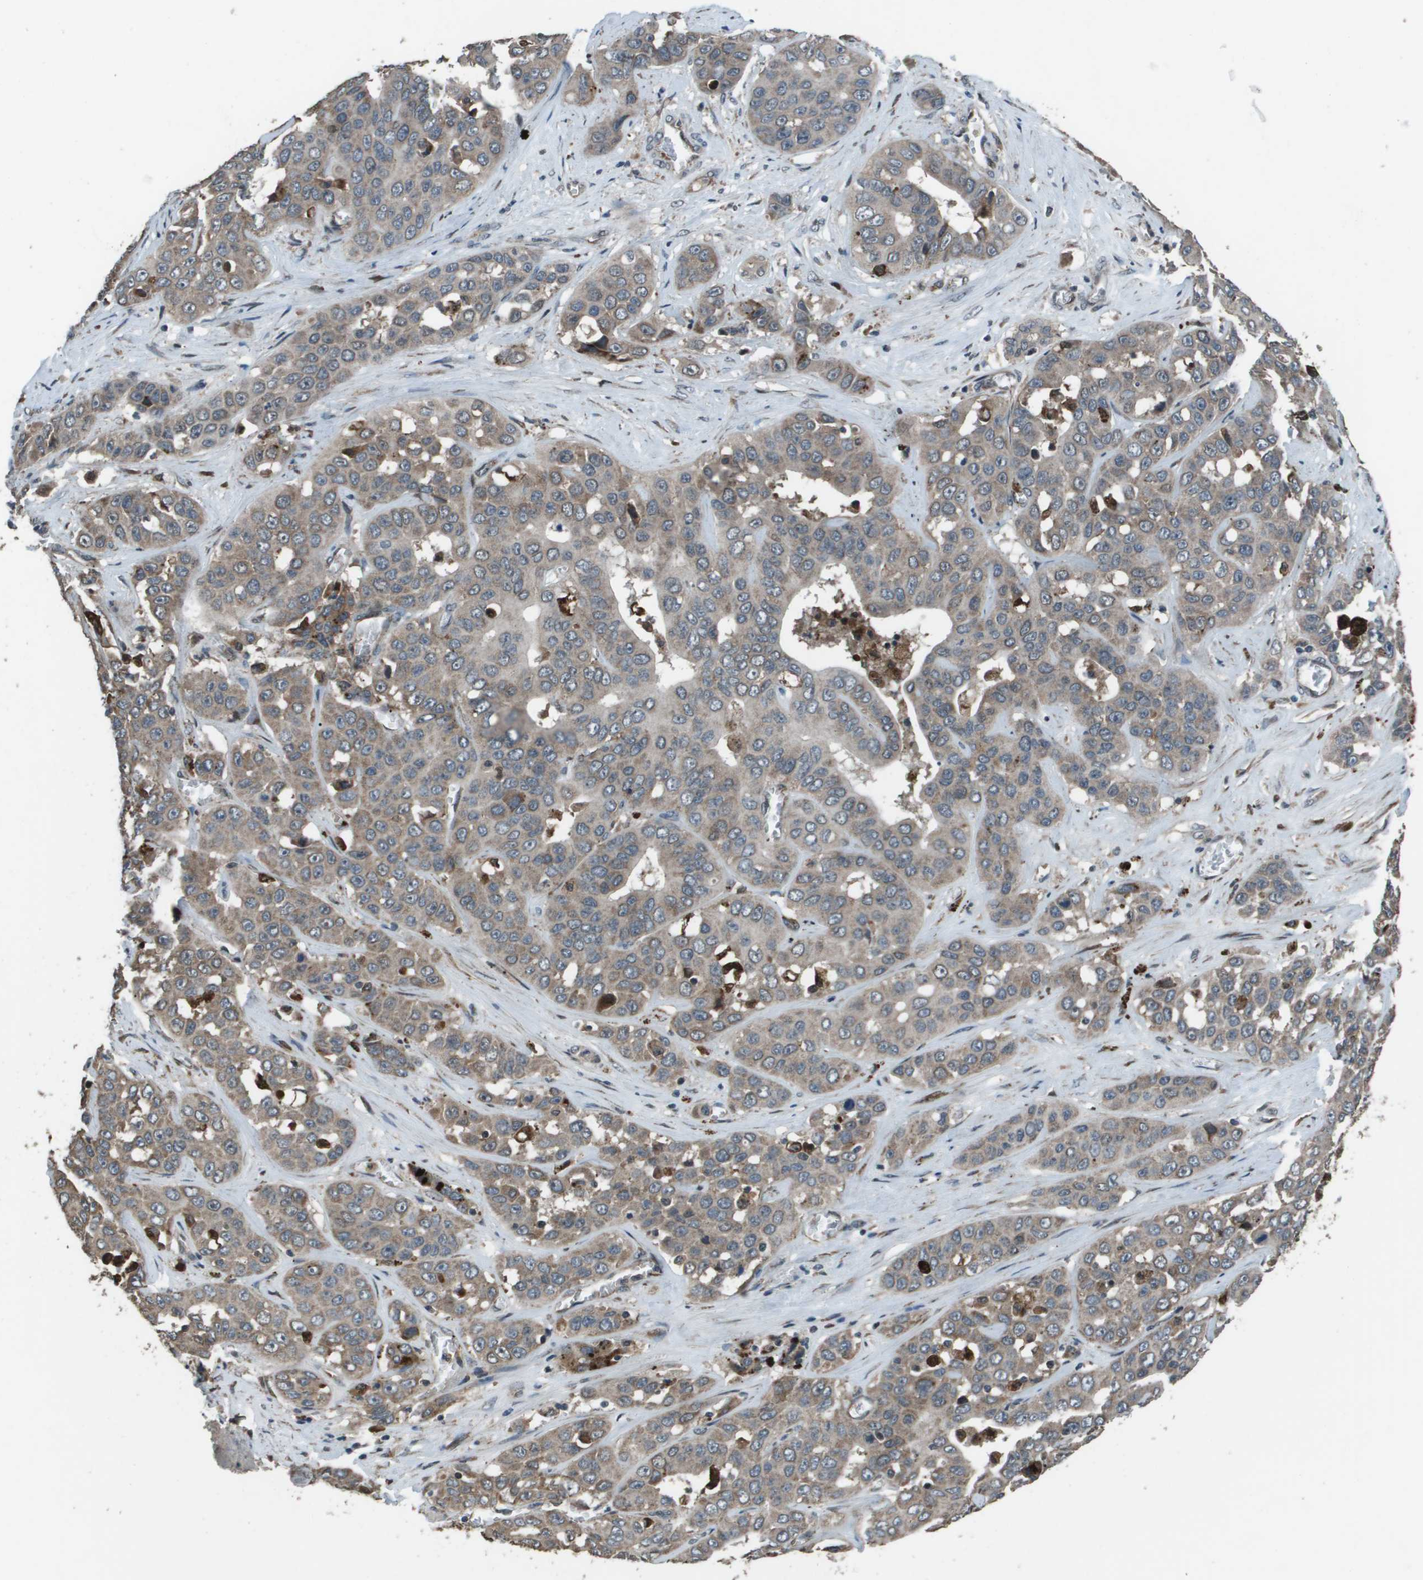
{"staining": {"intensity": "weak", "quantity": "<25%", "location": "cytoplasmic/membranous"}, "tissue": "liver cancer", "cell_type": "Tumor cells", "image_type": "cancer", "snomed": [{"axis": "morphology", "description": "Cholangiocarcinoma"}, {"axis": "topography", "description": "Liver"}], "caption": "IHC histopathology image of neoplastic tissue: liver cancer stained with DAB (3,3'-diaminobenzidine) displays no significant protein staining in tumor cells.", "gene": "GOSR2", "patient": {"sex": "female", "age": 52}}